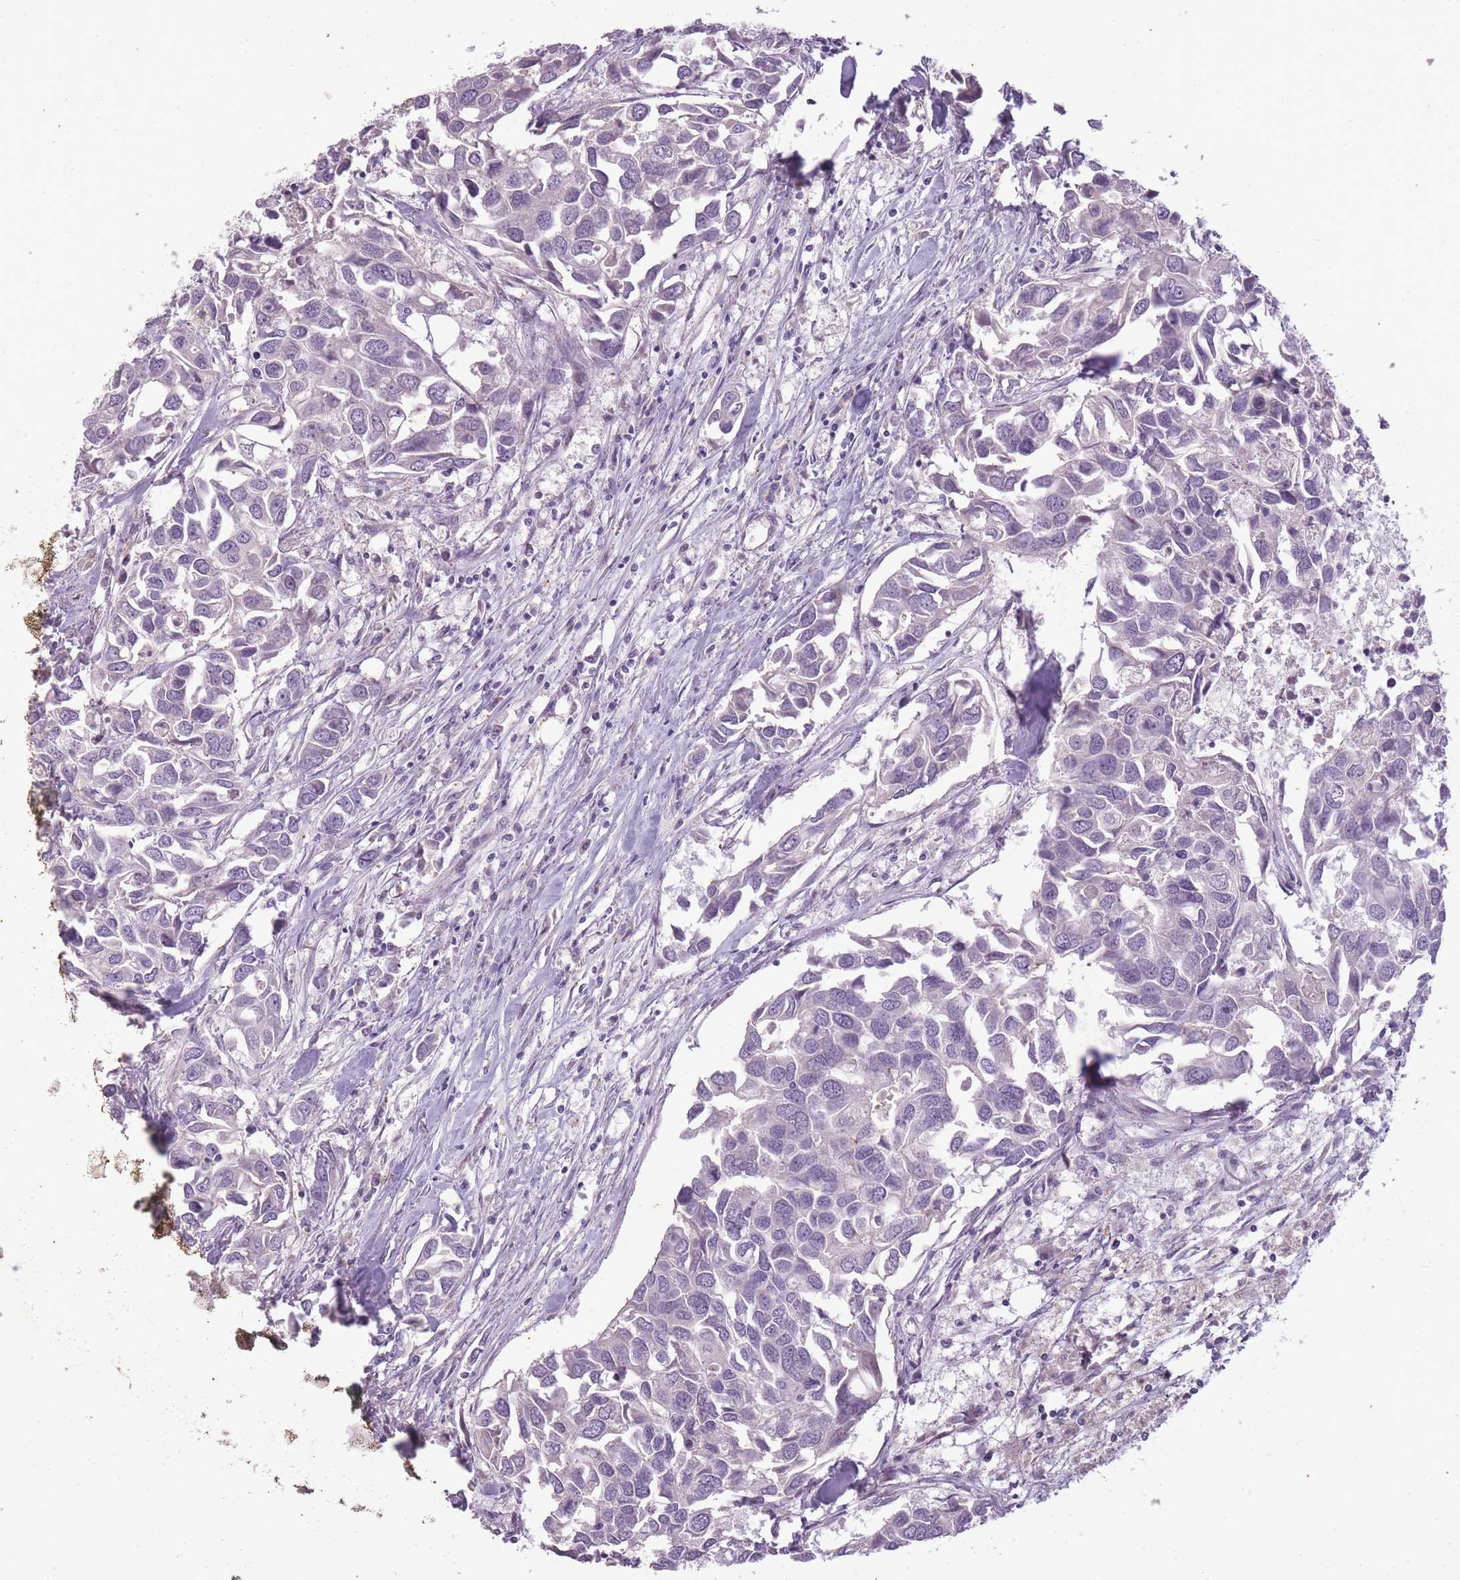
{"staining": {"intensity": "negative", "quantity": "none", "location": "none"}, "tissue": "breast cancer", "cell_type": "Tumor cells", "image_type": "cancer", "snomed": [{"axis": "morphology", "description": "Duct carcinoma"}, {"axis": "topography", "description": "Breast"}], "caption": "Protein analysis of breast cancer (invasive ductal carcinoma) reveals no significant staining in tumor cells. Brightfield microscopy of immunohistochemistry stained with DAB (3,3'-diaminobenzidine) (brown) and hematoxylin (blue), captured at high magnification.", "gene": "CNTNAP3", "patient": {"sex": "female", "age": 83}}